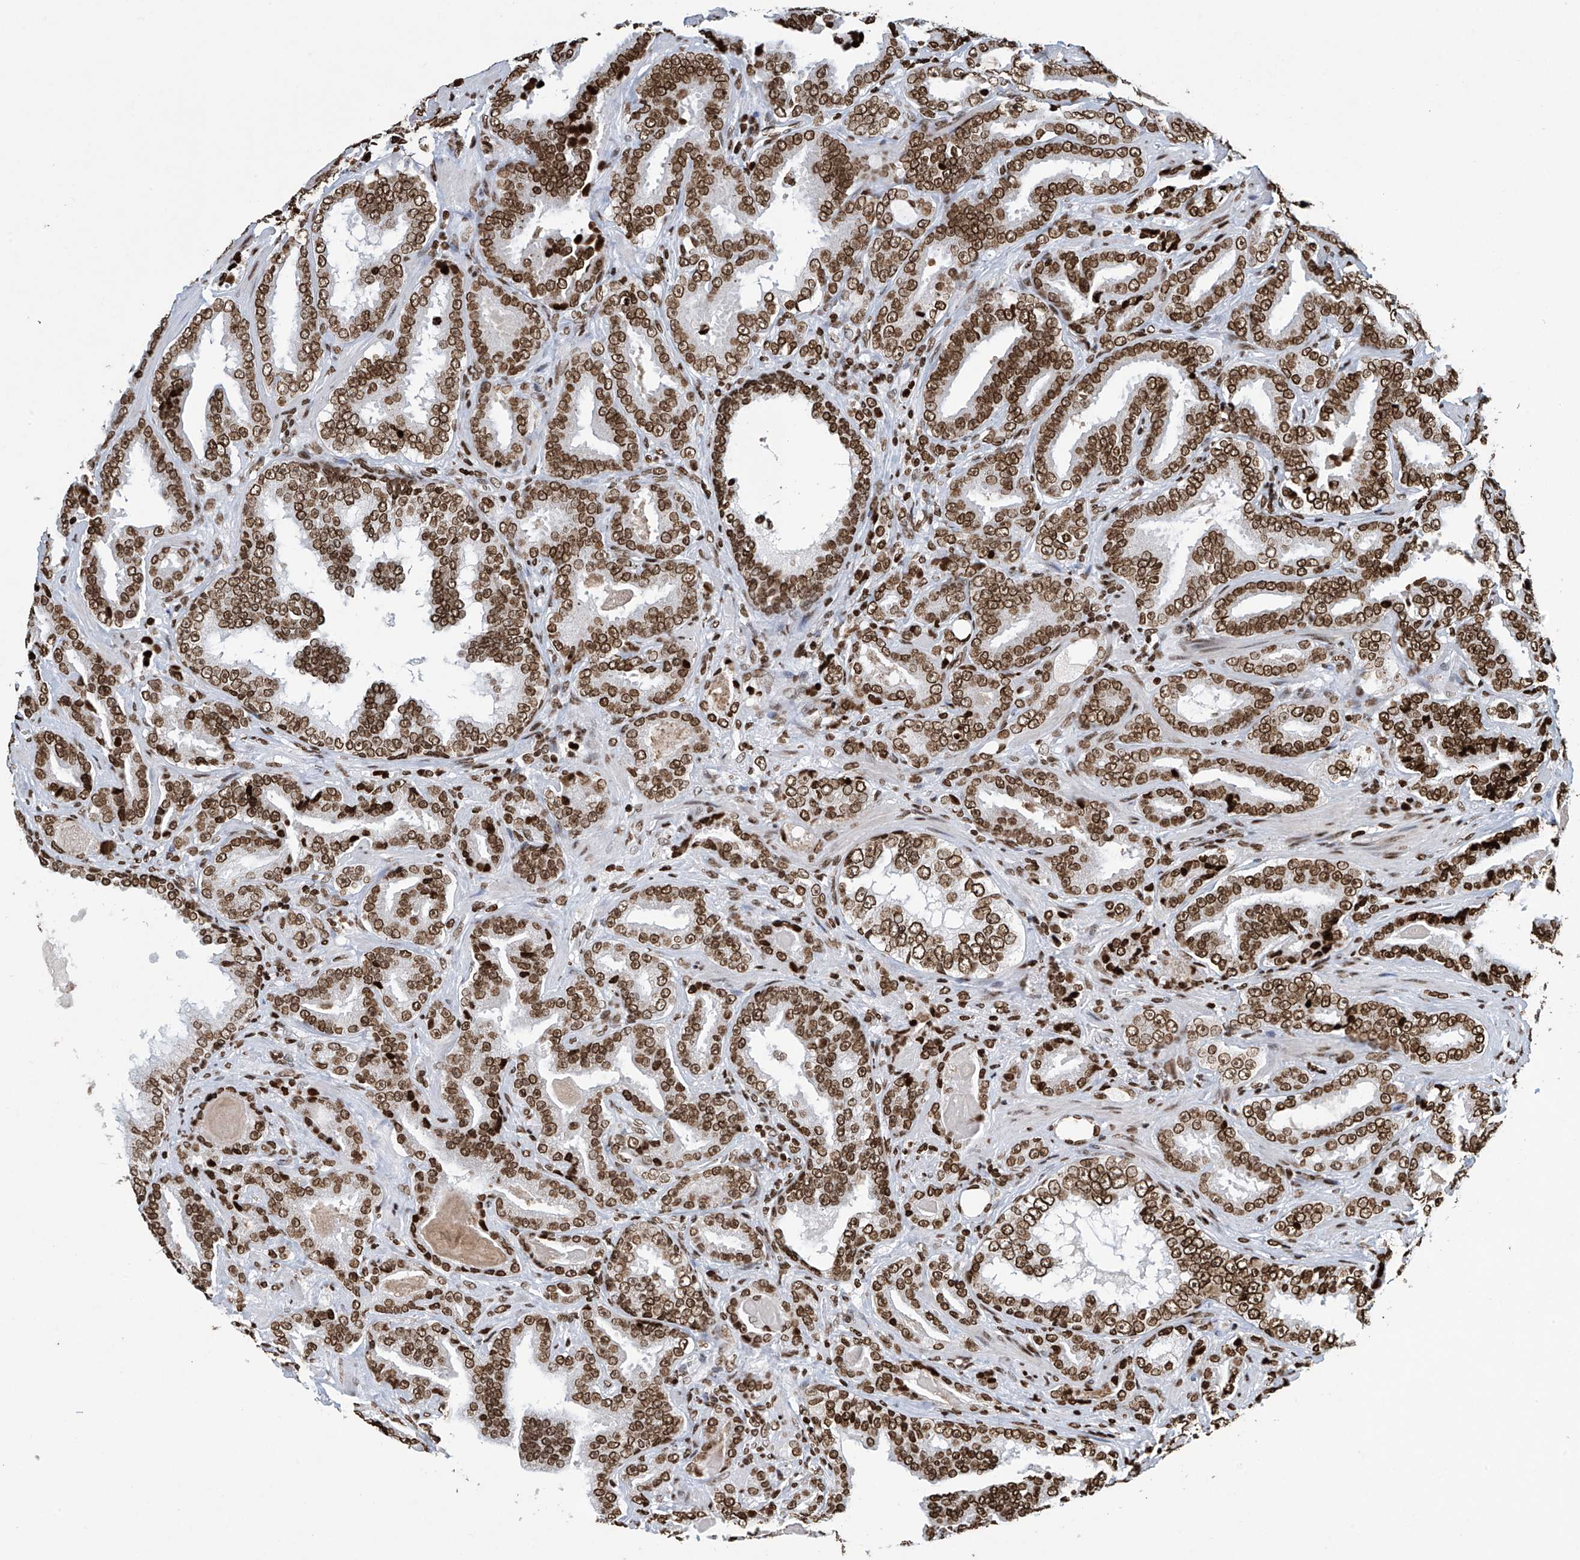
{"staining": {"intensity": "strong", "quantity": ">75%", "location": "nuclear"}, "tissue": "prostate cancer", "cell_type": "Tumor cells", "image_type": "cancer", "snomed": [{"axis": "morphology", "description": "Adenocarcinoma, Low grade"}, {"axis": "topography", "description": "Prostate"}], "caption": "Low-grade adenocarcinoma (prostate) stained with DAB immunohistochemistry reveals high levels of strong nuclear staining in about >75% of tumor cells.", "gene": "H4C16", "patient": {"sex": "male", "age": 60}}